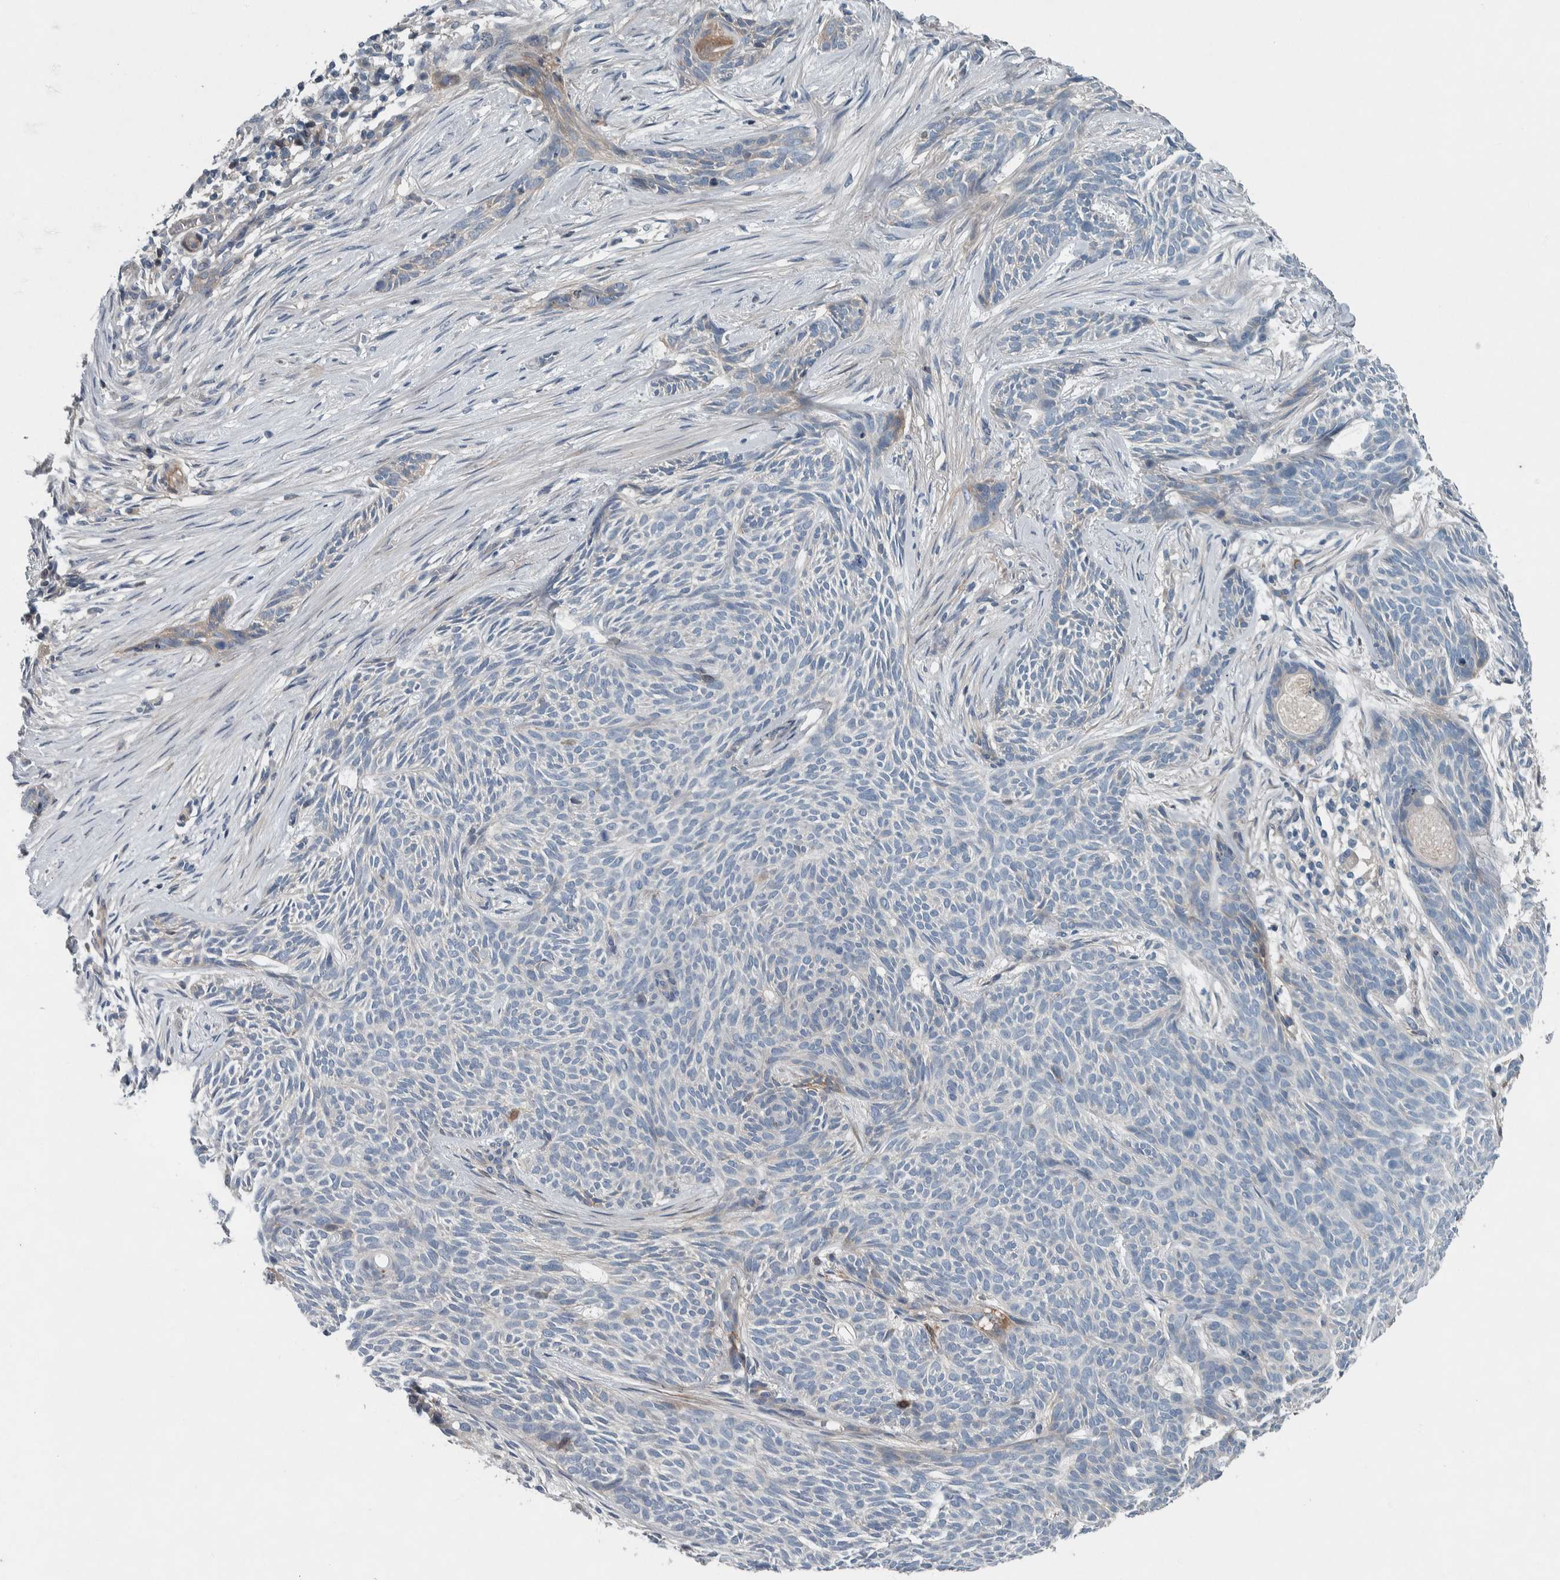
{"staining": {"intensity": "negative", "quantity": "none", "location": "none"}, "tissue": "skin cancer", "cell_type": "Tumor cells", "image_type": "cancer", "snomed": [{"axis": "morphology", "description": "Basal cell carcinoma"}, {"axis": "topography", "description": "Skin"}], "caption": "IHC of human basal cell carcinoma (skin) exhibits no expression in tumor cells. The staining is performed using DAB (3,3'-diaminobenzidine) brown chromogen with nuclei counter-stained in using hematoxylin.", "gene": "SERPINC1", "patient": {"sex": "female", "age": 59}}